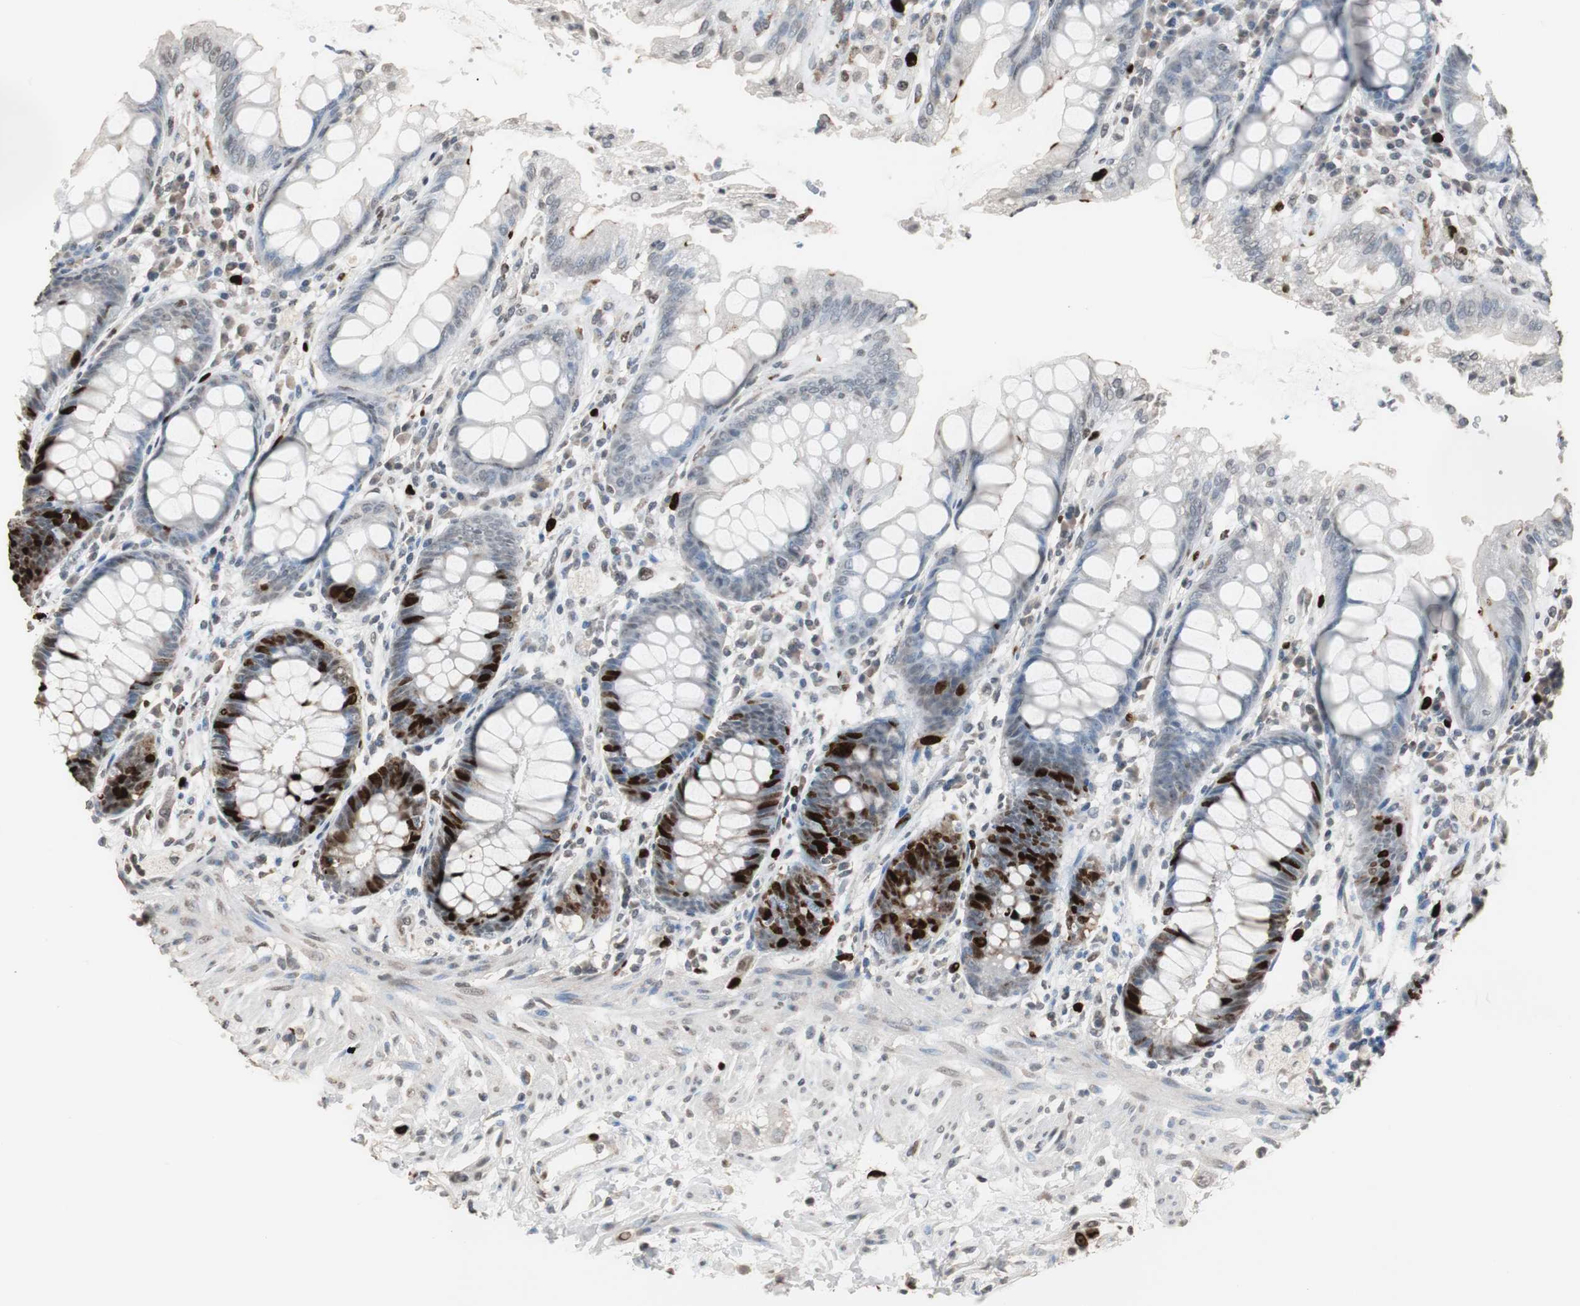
{"staining": {"intensity": "strong", "quantity": "<25%", "location": "nuclear"}, "tissue": "rectum", "cell_type": "Glandular cells", "image_type": "normal", "snomed": [{"axis": "morphology", "description": "Normal tissue, NOS"}, {"axis": "topography", "description": "Rectum"}], "caption": "High-magnification brightfield microscopy of benign rectum stained with DAB (brown) and counterstained with hematoxylin (blue). glandular cells exhibit strong nuclear expression is identified in about<25% of cells.", "gene": "TOP2A", "patient": {"sex": "female", "age": 46}}